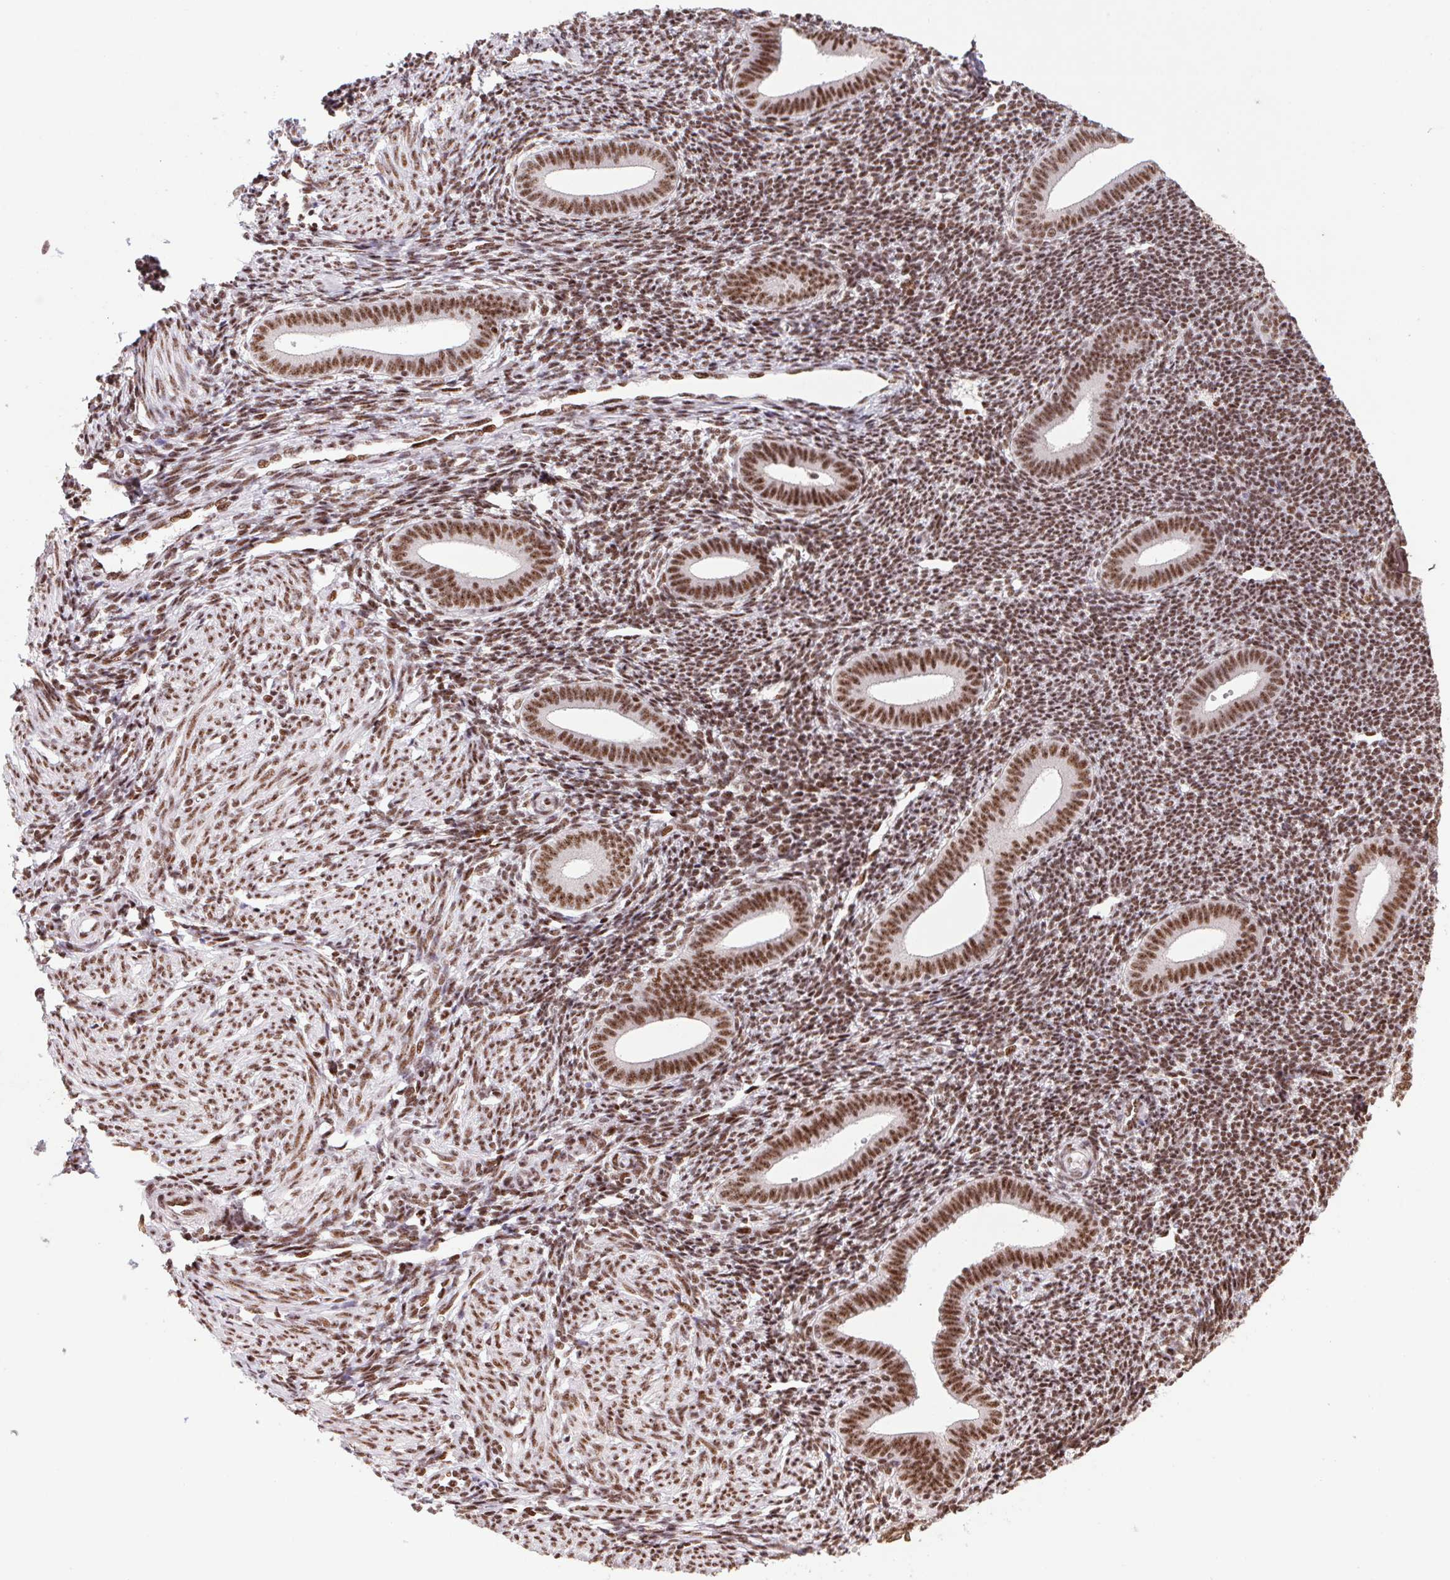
{"staining": {"intensity": "strong", "quantity": ">75%", "location": "nuclear"}, "tissue": "endometrium", "cell_type": "Cells in endometrial stroma", "image_type": "normal", "snomed": [{"axis": "morphology", "description": "Normal tissue, NOS"}, {"axis": "topography", "description": "Endometrium"}], "caption": "IHC (DAB) staining of benign human endometrium reveals strong nuclear protein expression in about >75% of cells in endometrial stroma.", "gene": "LDLRAD4", "patient": {"sex": "female", "age": 25}}